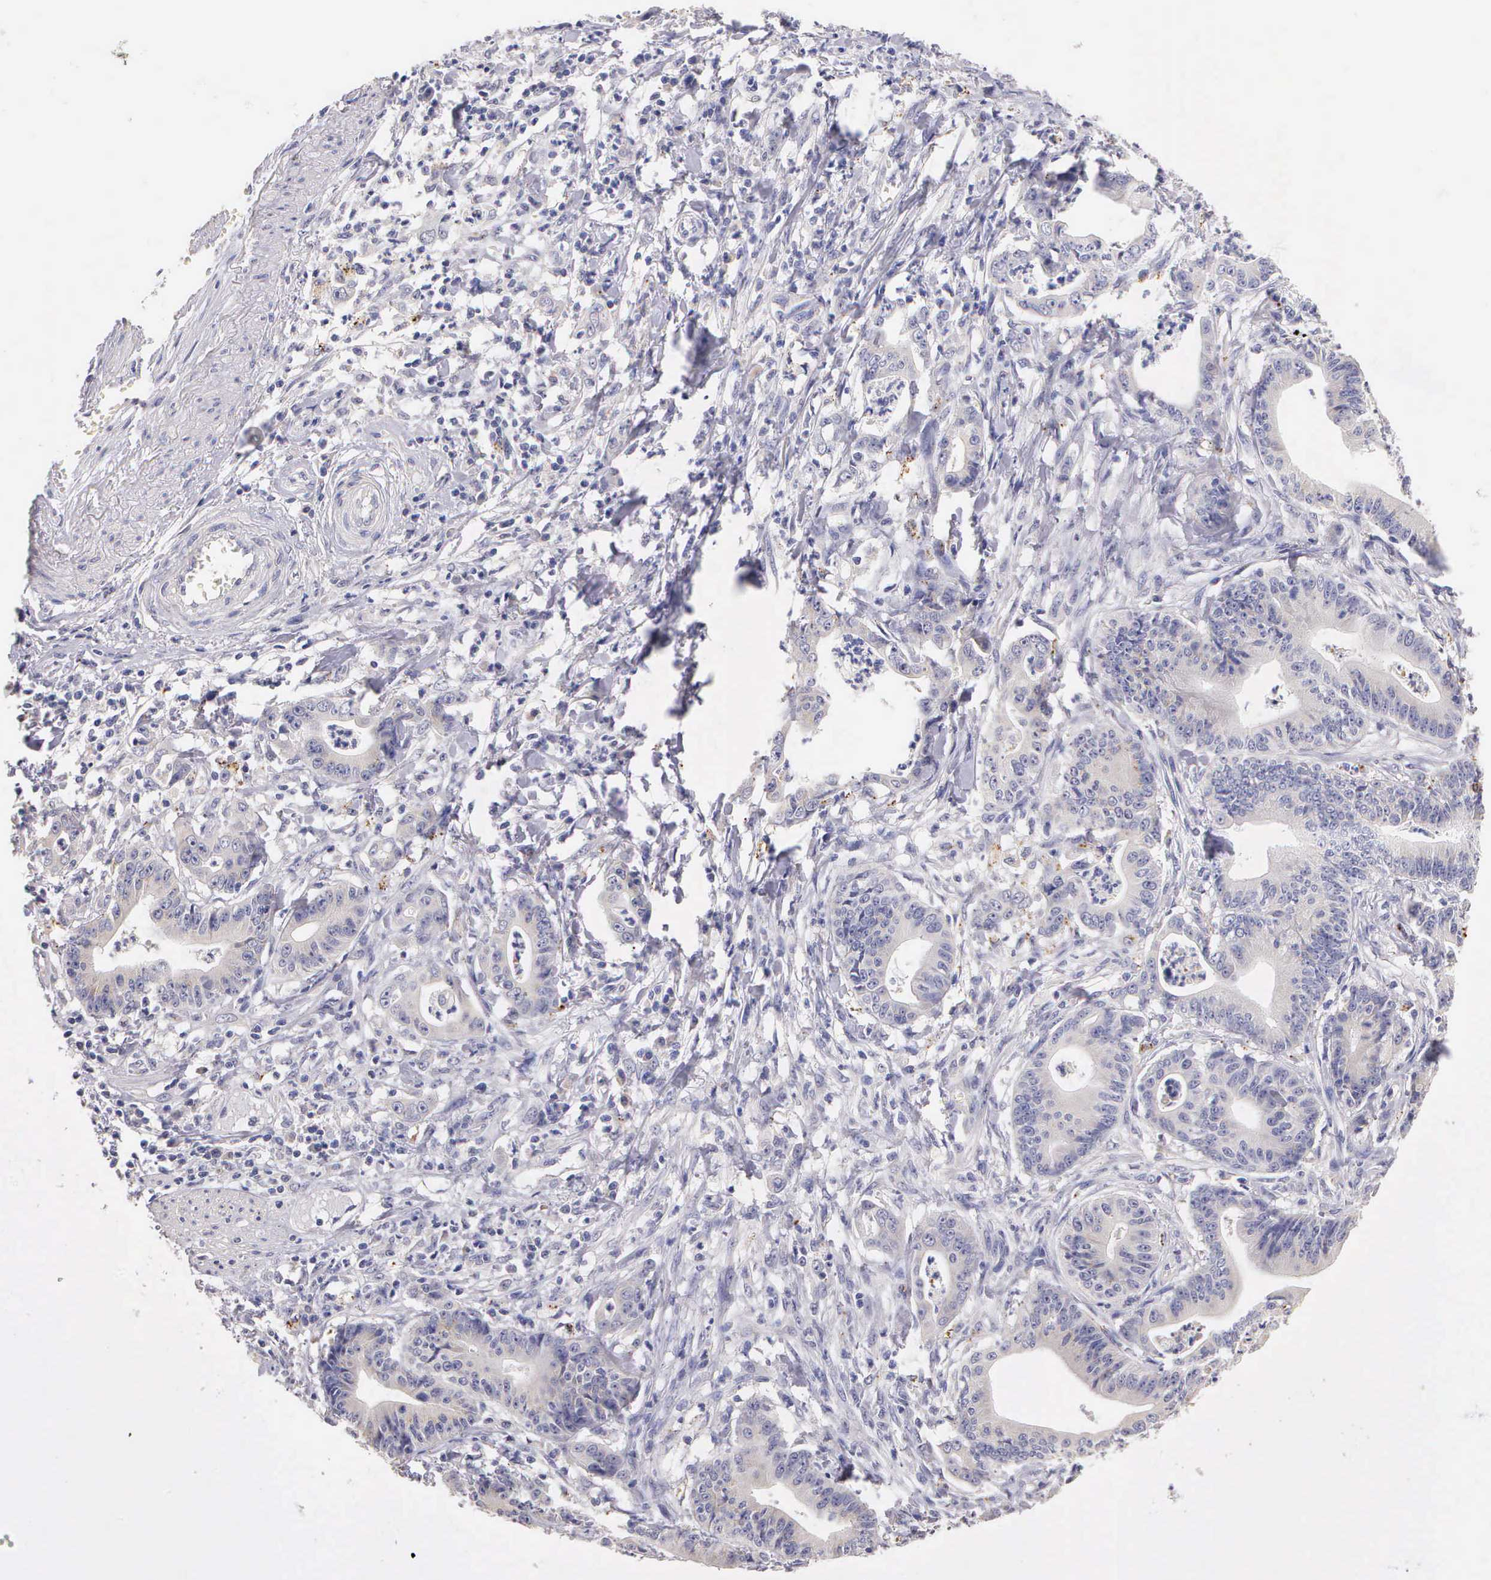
{"staining": {"intensity": "negative", "quantity": "none", "location": "none"}, "tissue": "stomach cancer", "cell_type": "Tumor cells", "image_type": "cancer", "snomed": [{"axis": "morphology", "description": "Adenocarcinoma, NOS"}, {"axis": "topography", "description": "Stomach, lower"}], "caption": "Tumor cells are negative for protein expression in human stomach cancer. (DAB (3,3'-diaminobenzidine) immunohistochemistry (IHC) visualized using brightfield microscopy, high magnification).", "gene": "ESR1", "patient": {"sex": "female", "age": 86}}